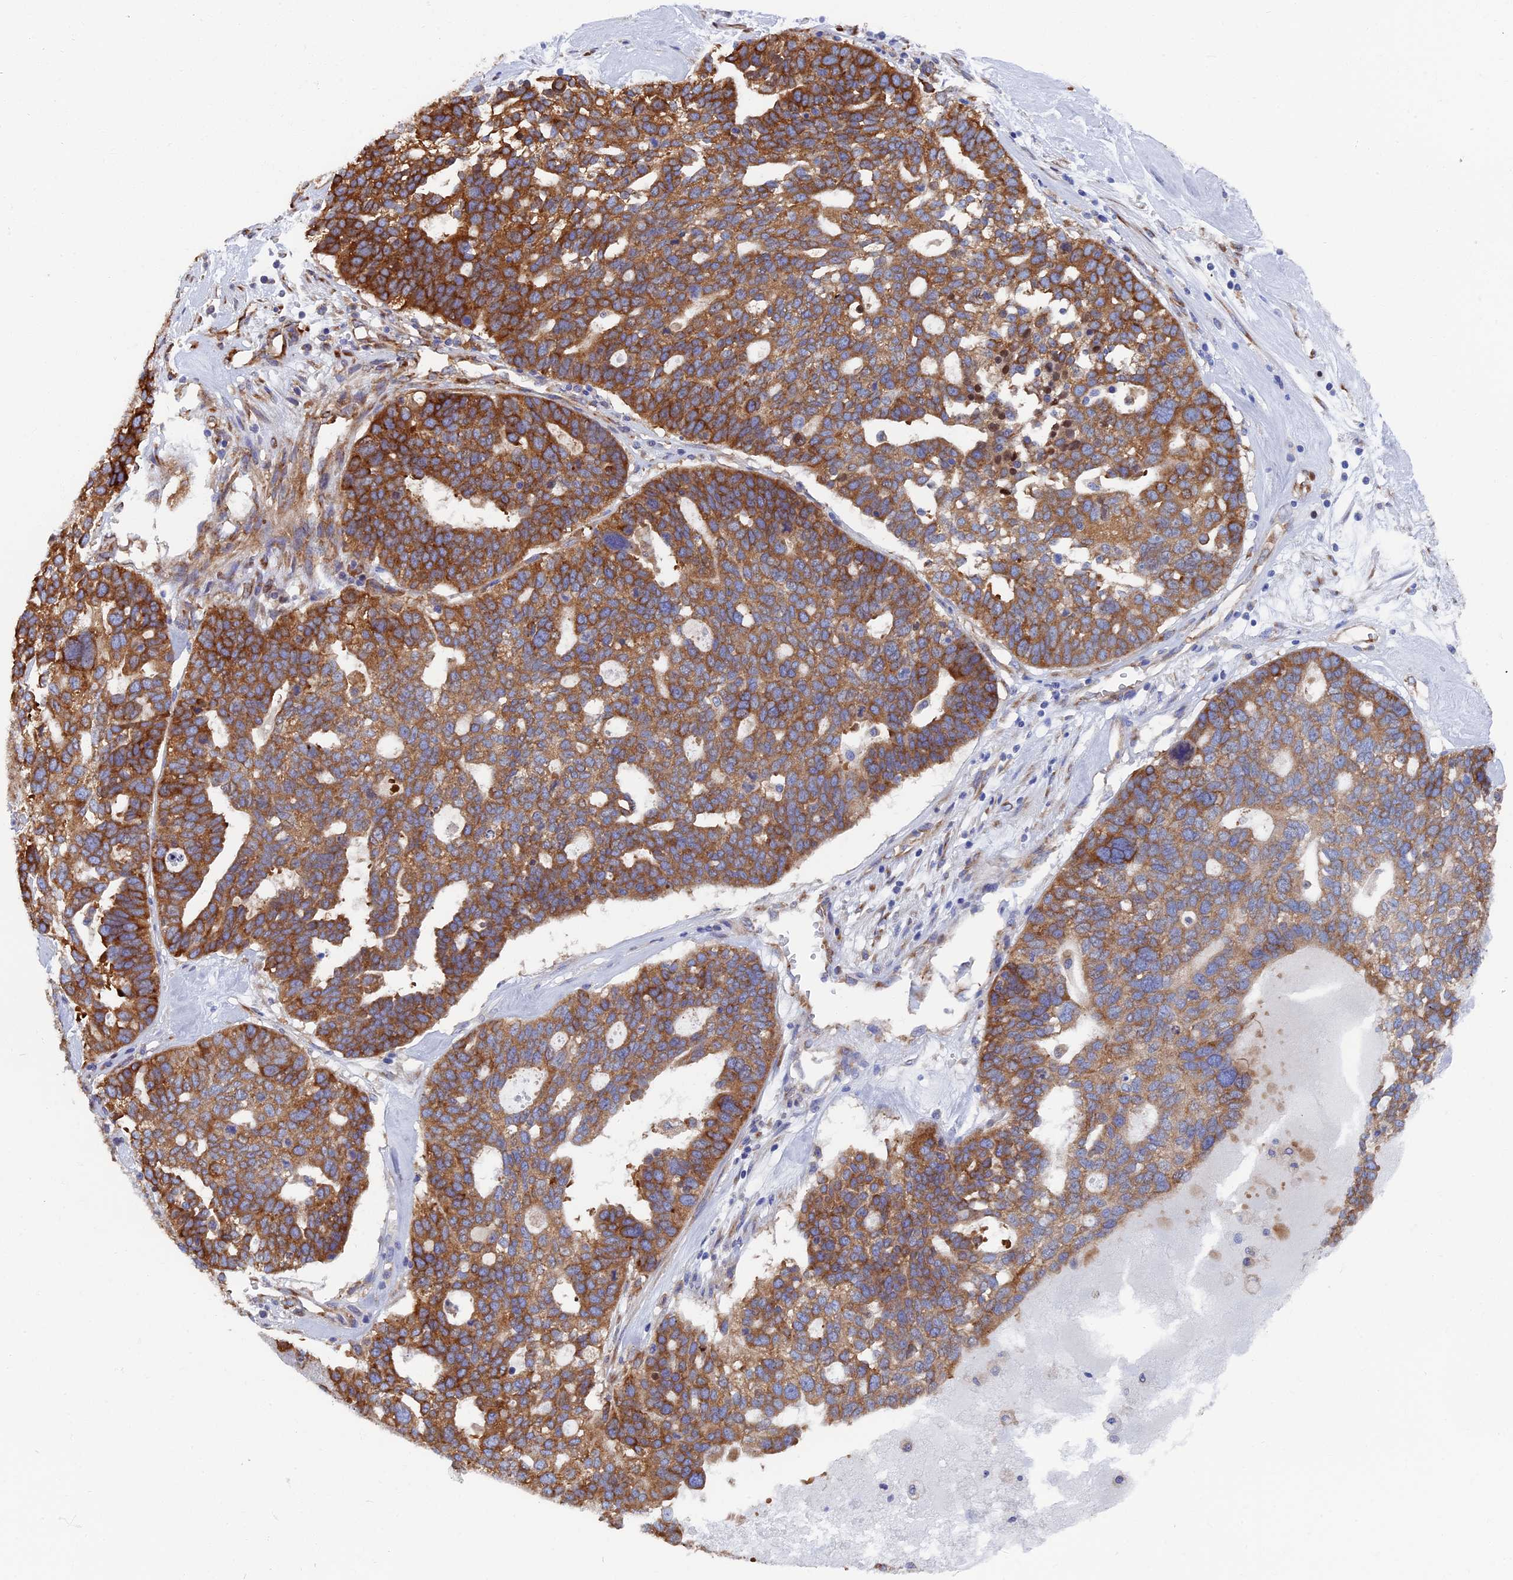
{"staining": {"intensity": "moderate", "quantity": ">75%", "location": "cytoplasmic/membranous"}, "tissue": "ovarian cancer", "cell_type": "Tumor cells", "image_type": "cancer", "snomed": [{"axis": "morphology", "description": "Cystadenocarcinoma, serous, NOS"}, {"axis": "topography", "description": "Ovary"}], "caption": "Tumor cells show moderate cytoplasmic/membranous expression in about >75% of cells in ovarian serous cystadenocarcinoma.", "gene": "YBX1", "patient": {"sex": "female", "age": 59}}